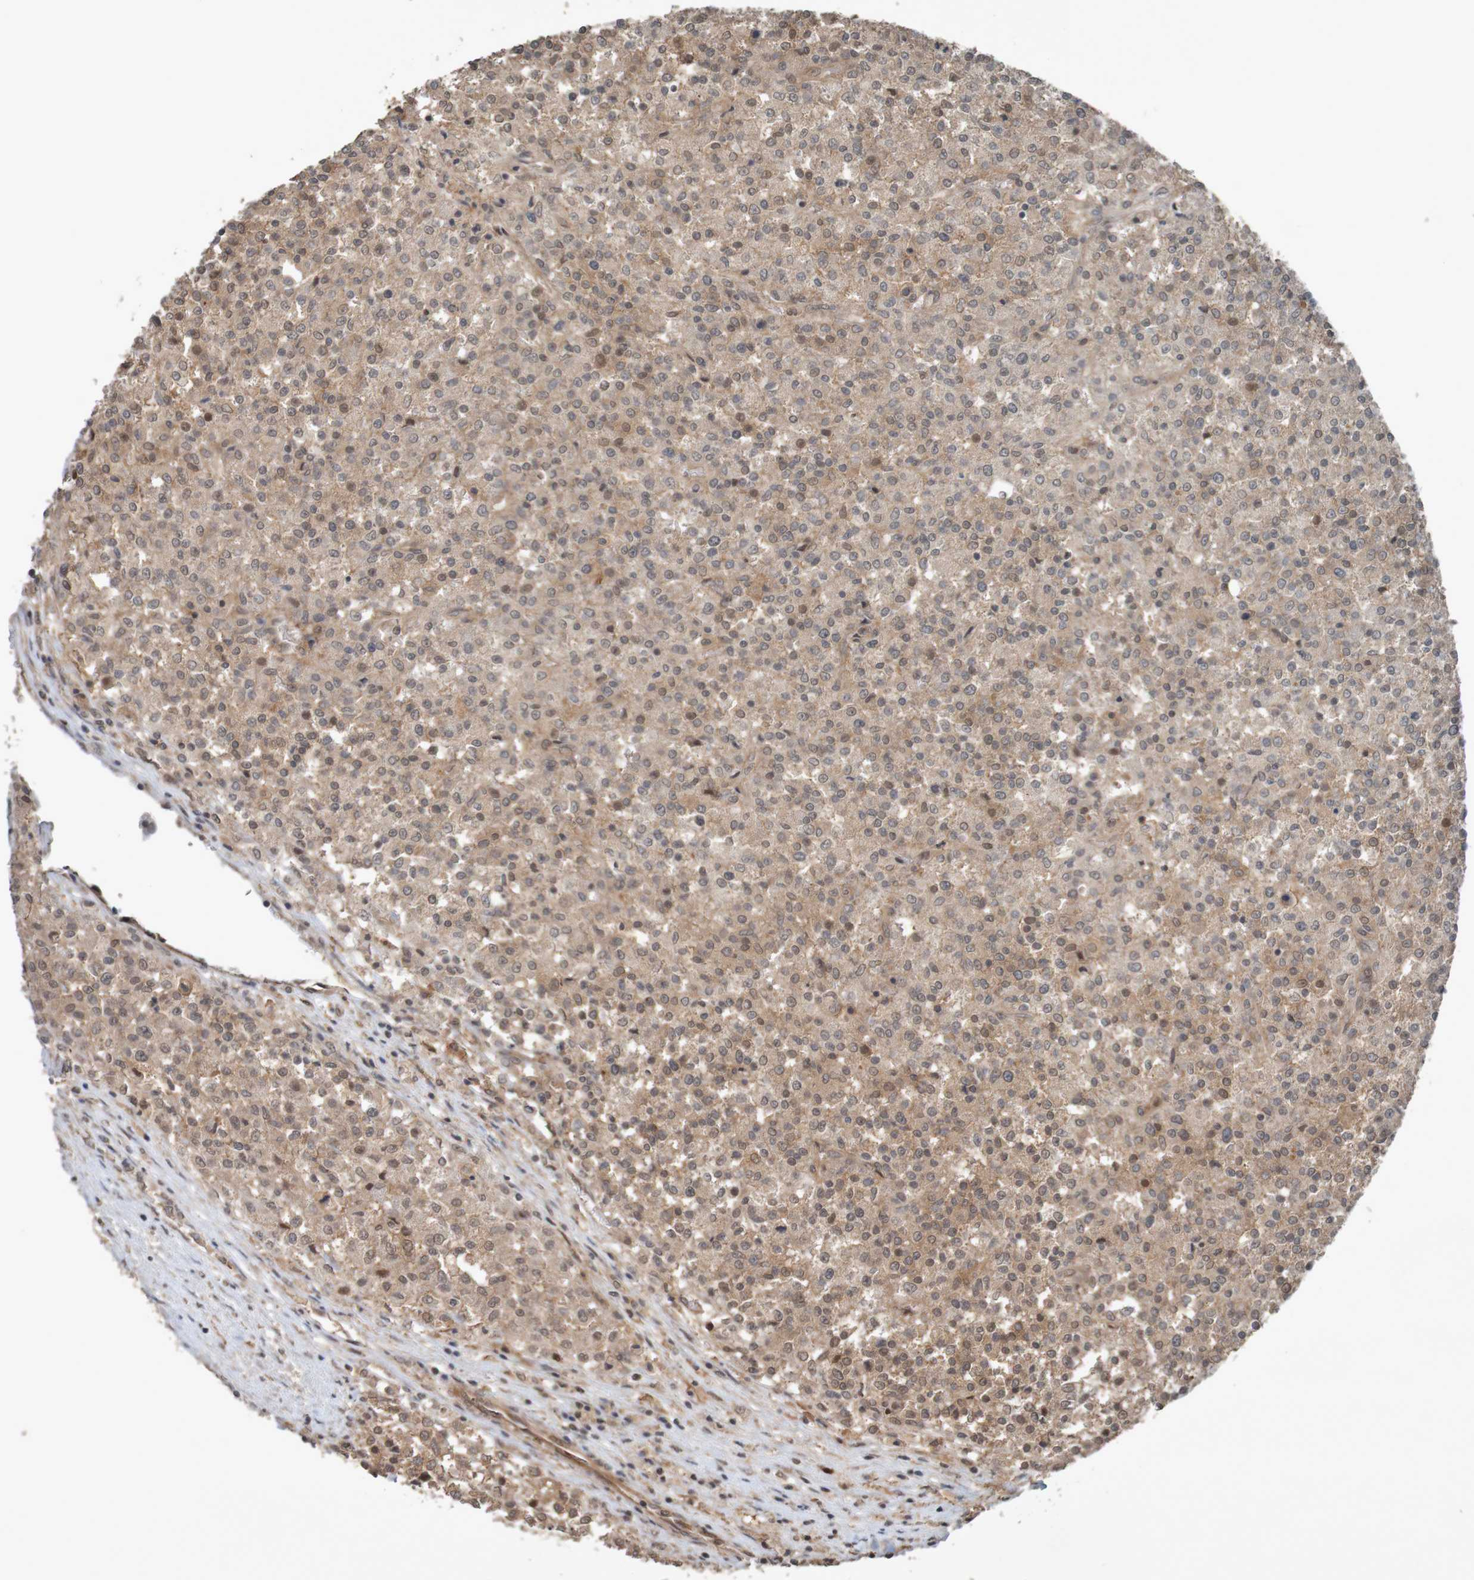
{"staining": {"intensity": "weak", "quantity": ">75%", "location": "cytoplasmic/membranous"}, "tissue": "testis cancer", "cell_type": "Tumor cells", "image_type": "cancer", "snomed": [{"axis": "morphology", "description": "Seminoma, NOS"}, {"axis": "topography", "description": "Testis"}], "caption": "There is low levels of weak cytoplasmic/membranous staining in tumor cells of testis seminoma, as demonstrated by immunohistochemical staining (brown color).", "gene": "ARHGEF11", "patient": {"sex": "male", "age": 59}}